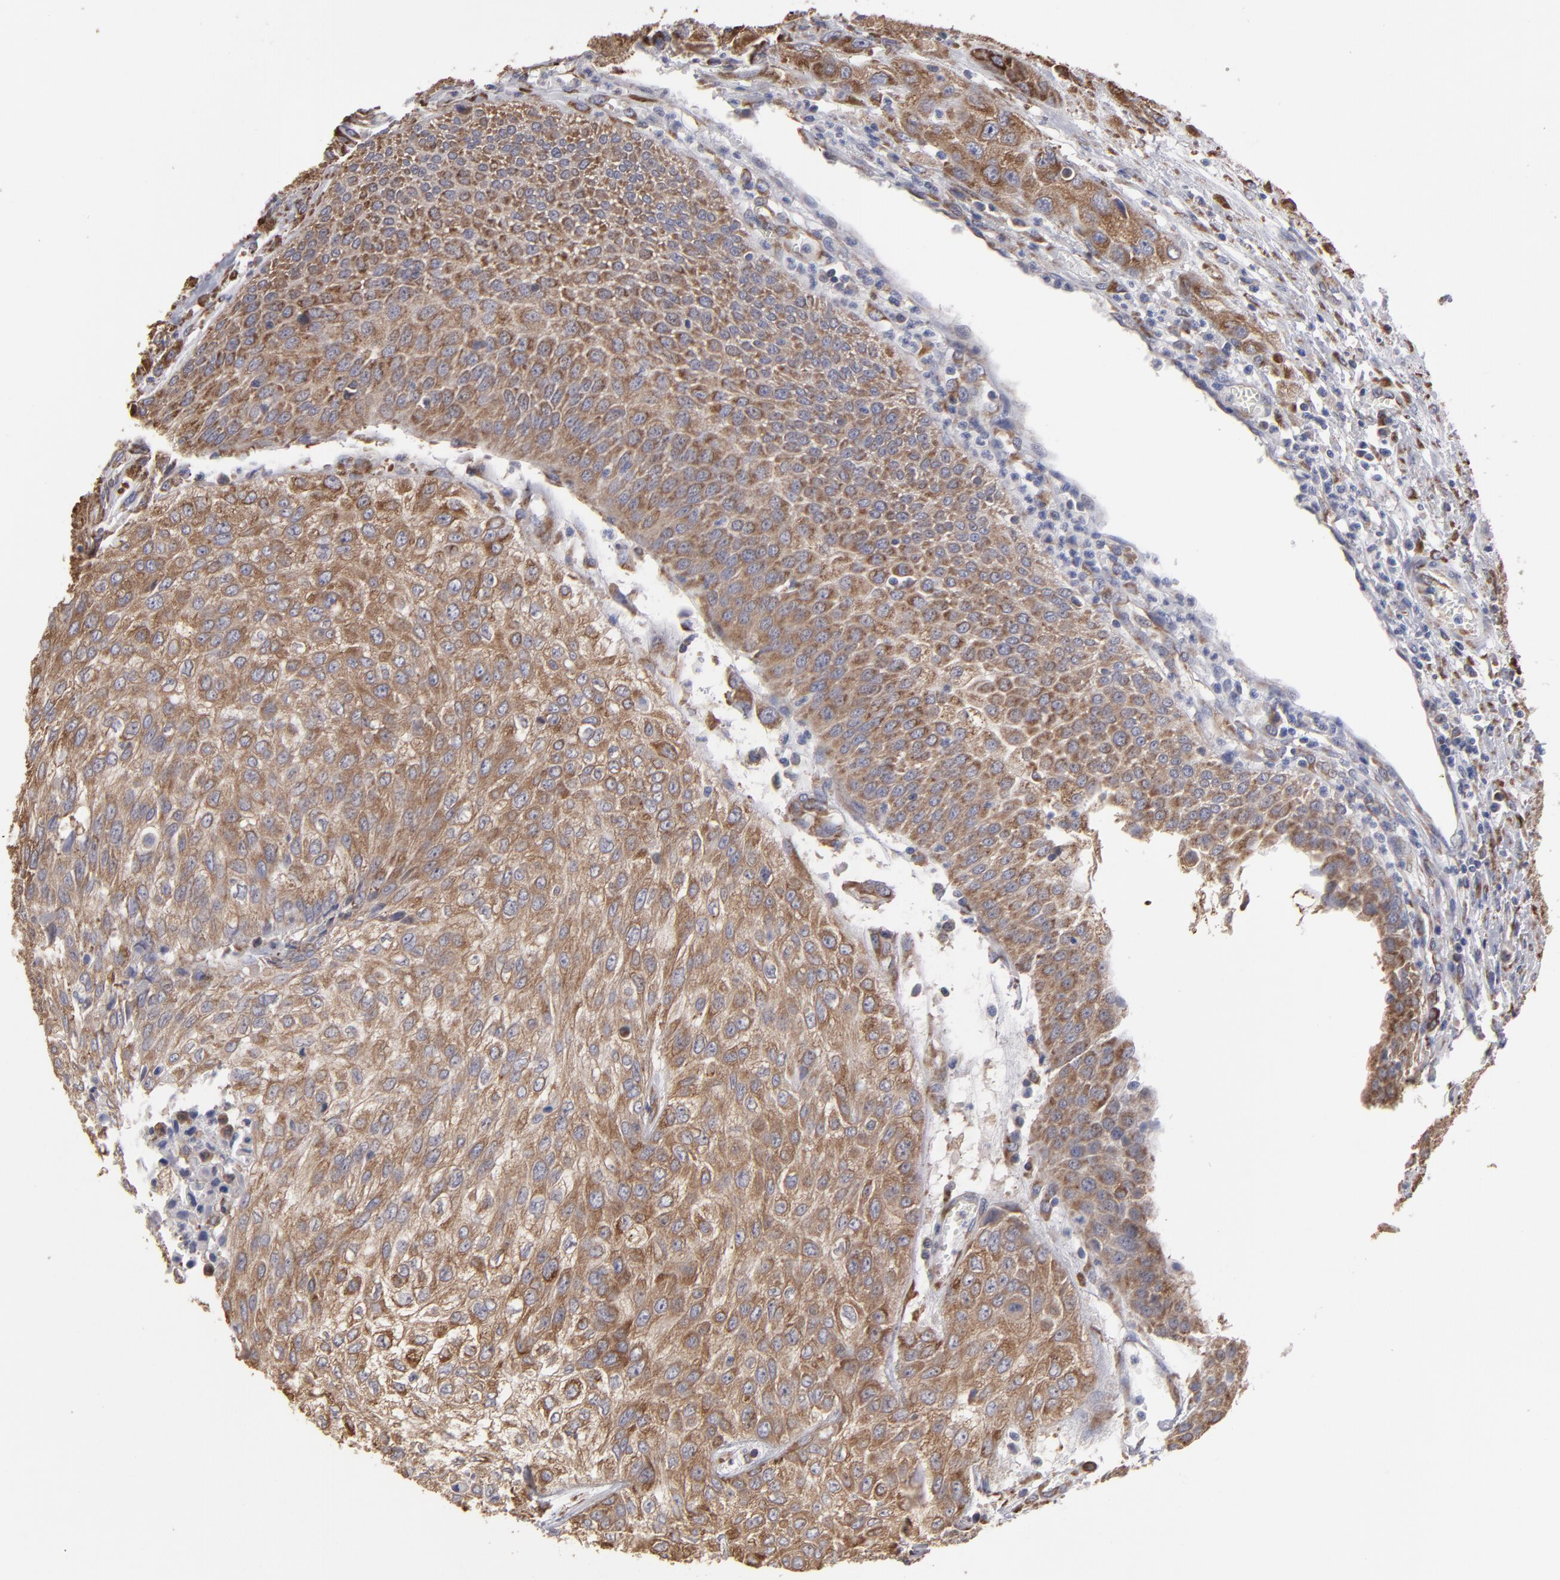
{"staining": {"intensity": "moderate", "quantity": ">75%", "location": "cytoplasmic/membranous"}, "tissue": "urothelial cancer", "cell_type": "Tumor cells", "image_type": "cancer", "snomed": [{"axis": "morphology", "description": "Urothelial carcinoma, High grade"}, {"axis": "topography", "description": "Urinary bladder"}], "caption": "A medium amount of moderate cytoplasmic/membranous staining is seen in approximately >75% of tumor cells in high-grade urothelial carcinoma tissue.", "gene": "SND1", "patient": {"sex": "male", "age": 57}}